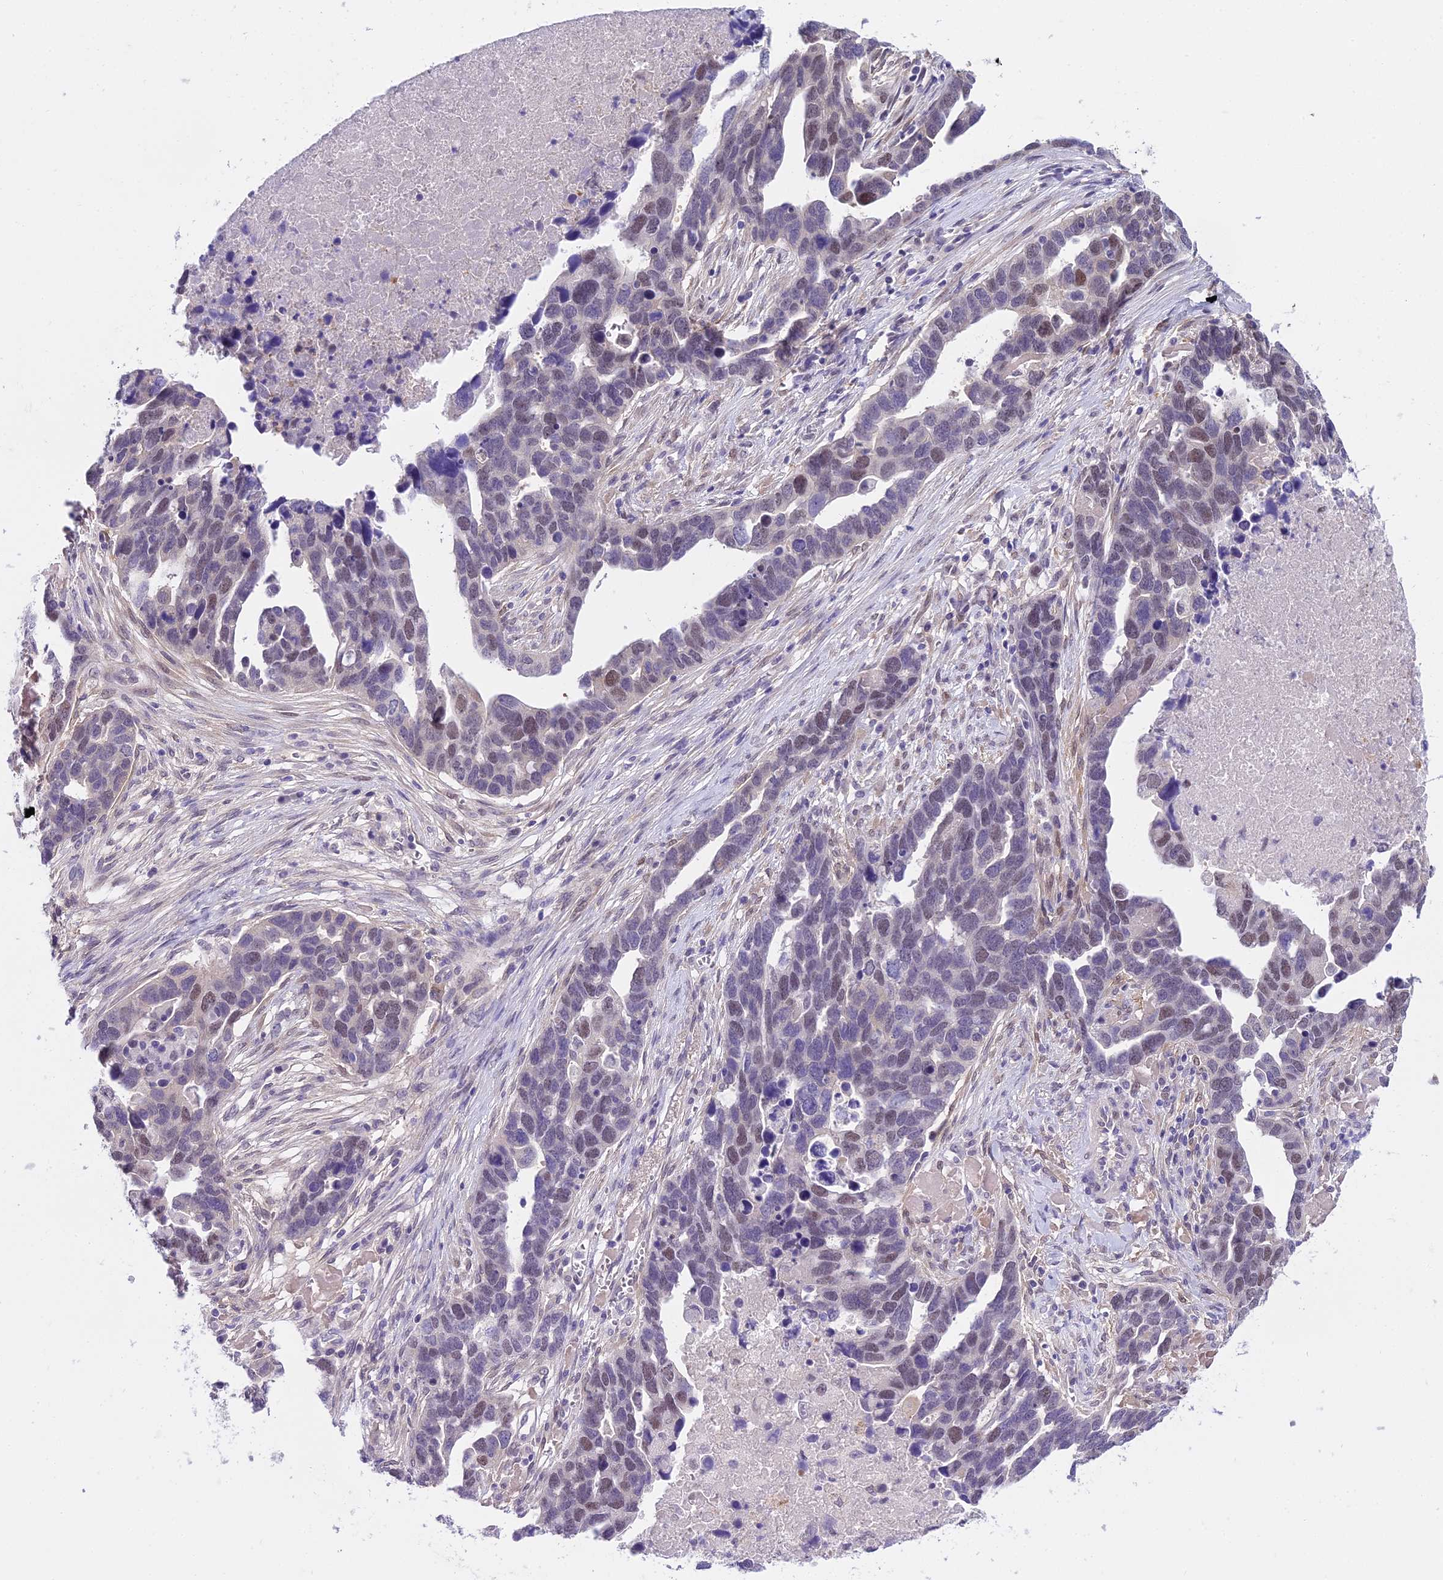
{"staining": {"intensity": "weak", "quantity": "25%-75%", "location": "nuclear"}, "tissue": "ovarian cancer", "cell_type": "Tumor cells", "image_type": "cancer", "snomed": [{"axis": "morphology", "description": "Cystadenocarcinoma, serous, NOS"}, {"axis": "topography", "description": "Ovary"}], "caption": "Ovarian cancer stained with a protein marker exhibits weak staining in tumor cells.", "gene": "MAT2A", "patient": {"sex": "female", "age": 54}}